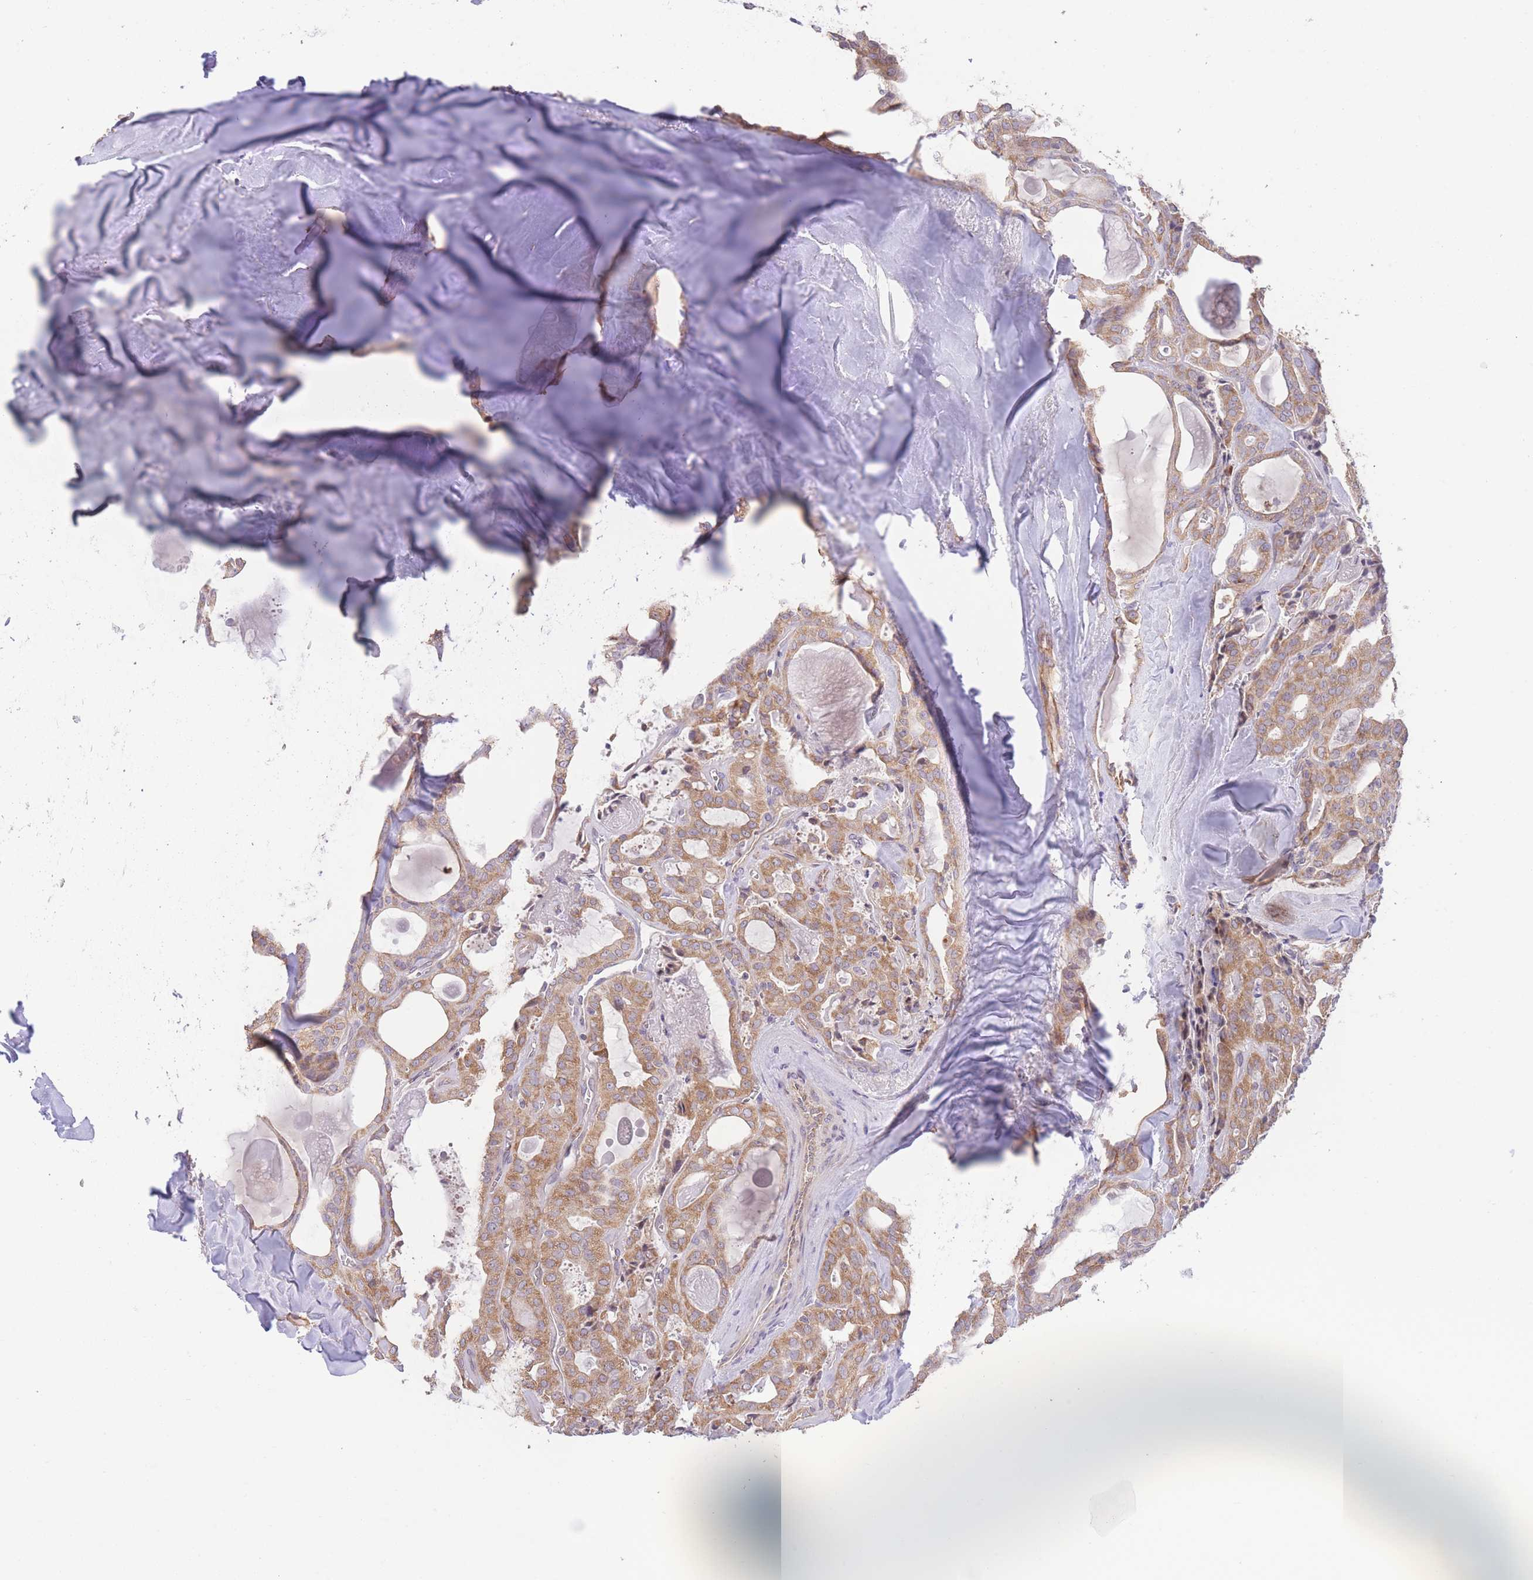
{"staining": {"intensity": "moderate", "quantity": ">75%", "location": "cytoplasmic/membranous"}, "tissue": "thyroid cancer", "cell_type": "Tumor cells", "image_type": "cancer", "snomed": [{"axis": "morphology", "description": "Papillary adenocarcinoma, NOS"}, {"axis": "topography", "description": "Thyroid gland"}], "caption": "Human papillary adenocarcinoma (thyroid) stained with a brown dye exhibits moderate cytoplasmic/membranous positive staining in about >75% of tumor cells.", "gene": "BOLA2B", "patient": {"sex": "male", "age": 52}}